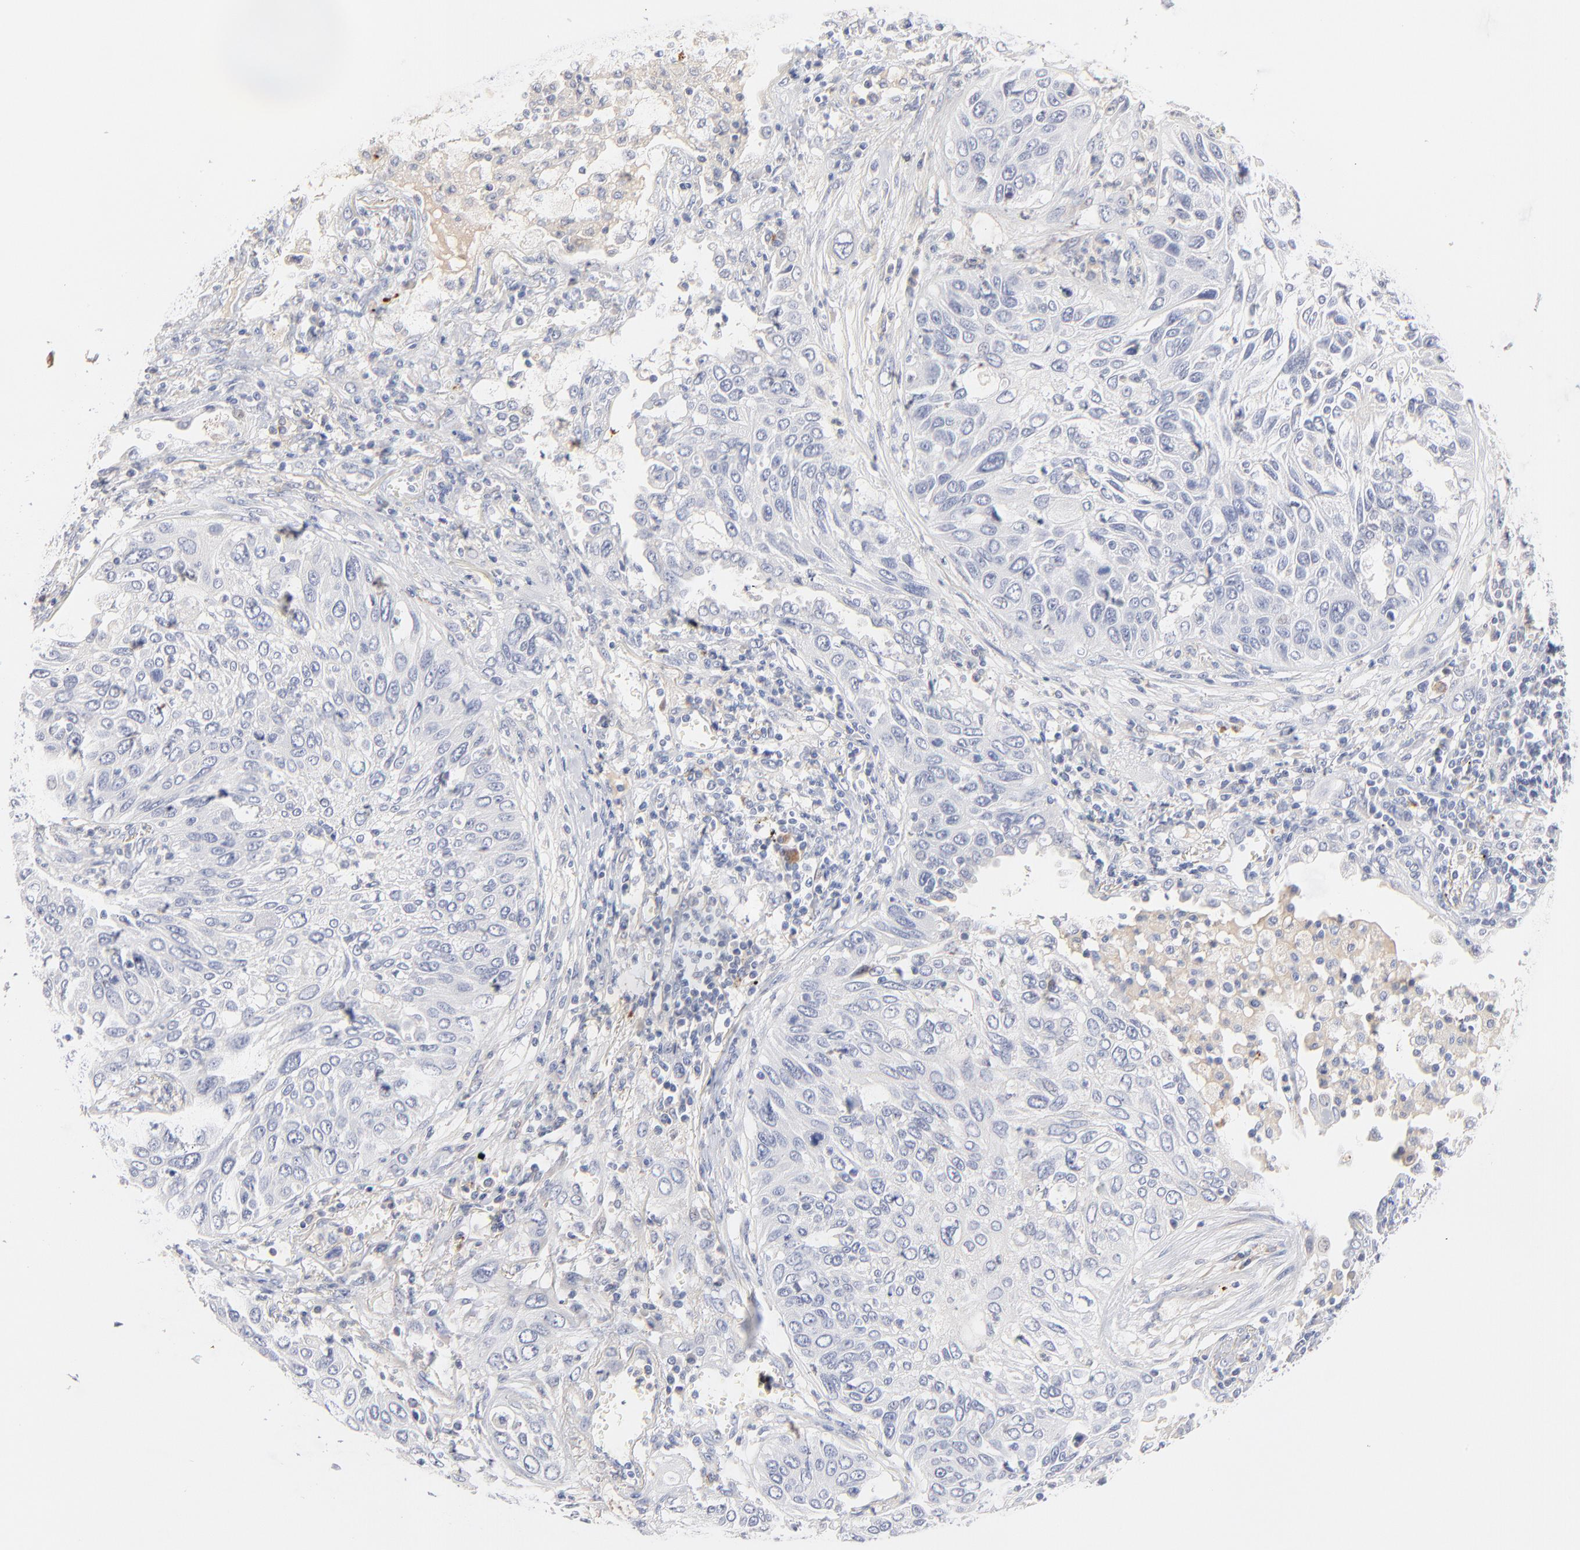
{"staining": {"intensity": "negative", "quantity": "none", "location": "none"}, "tissue": "lung cancer", "cell_type": "Tumor cells", "image_type": "cancer", "snomed": [{"axis": "morphology", "description": "Squamous cell carcinoma, NOS"}, {"axis": "topography", "description": "Lung"}], "caption": "Tumor cells show no significant positivity in lung squamous cell carcinoma.", "gene": "F12", "patient": {"sex": "female", "age": 76}}